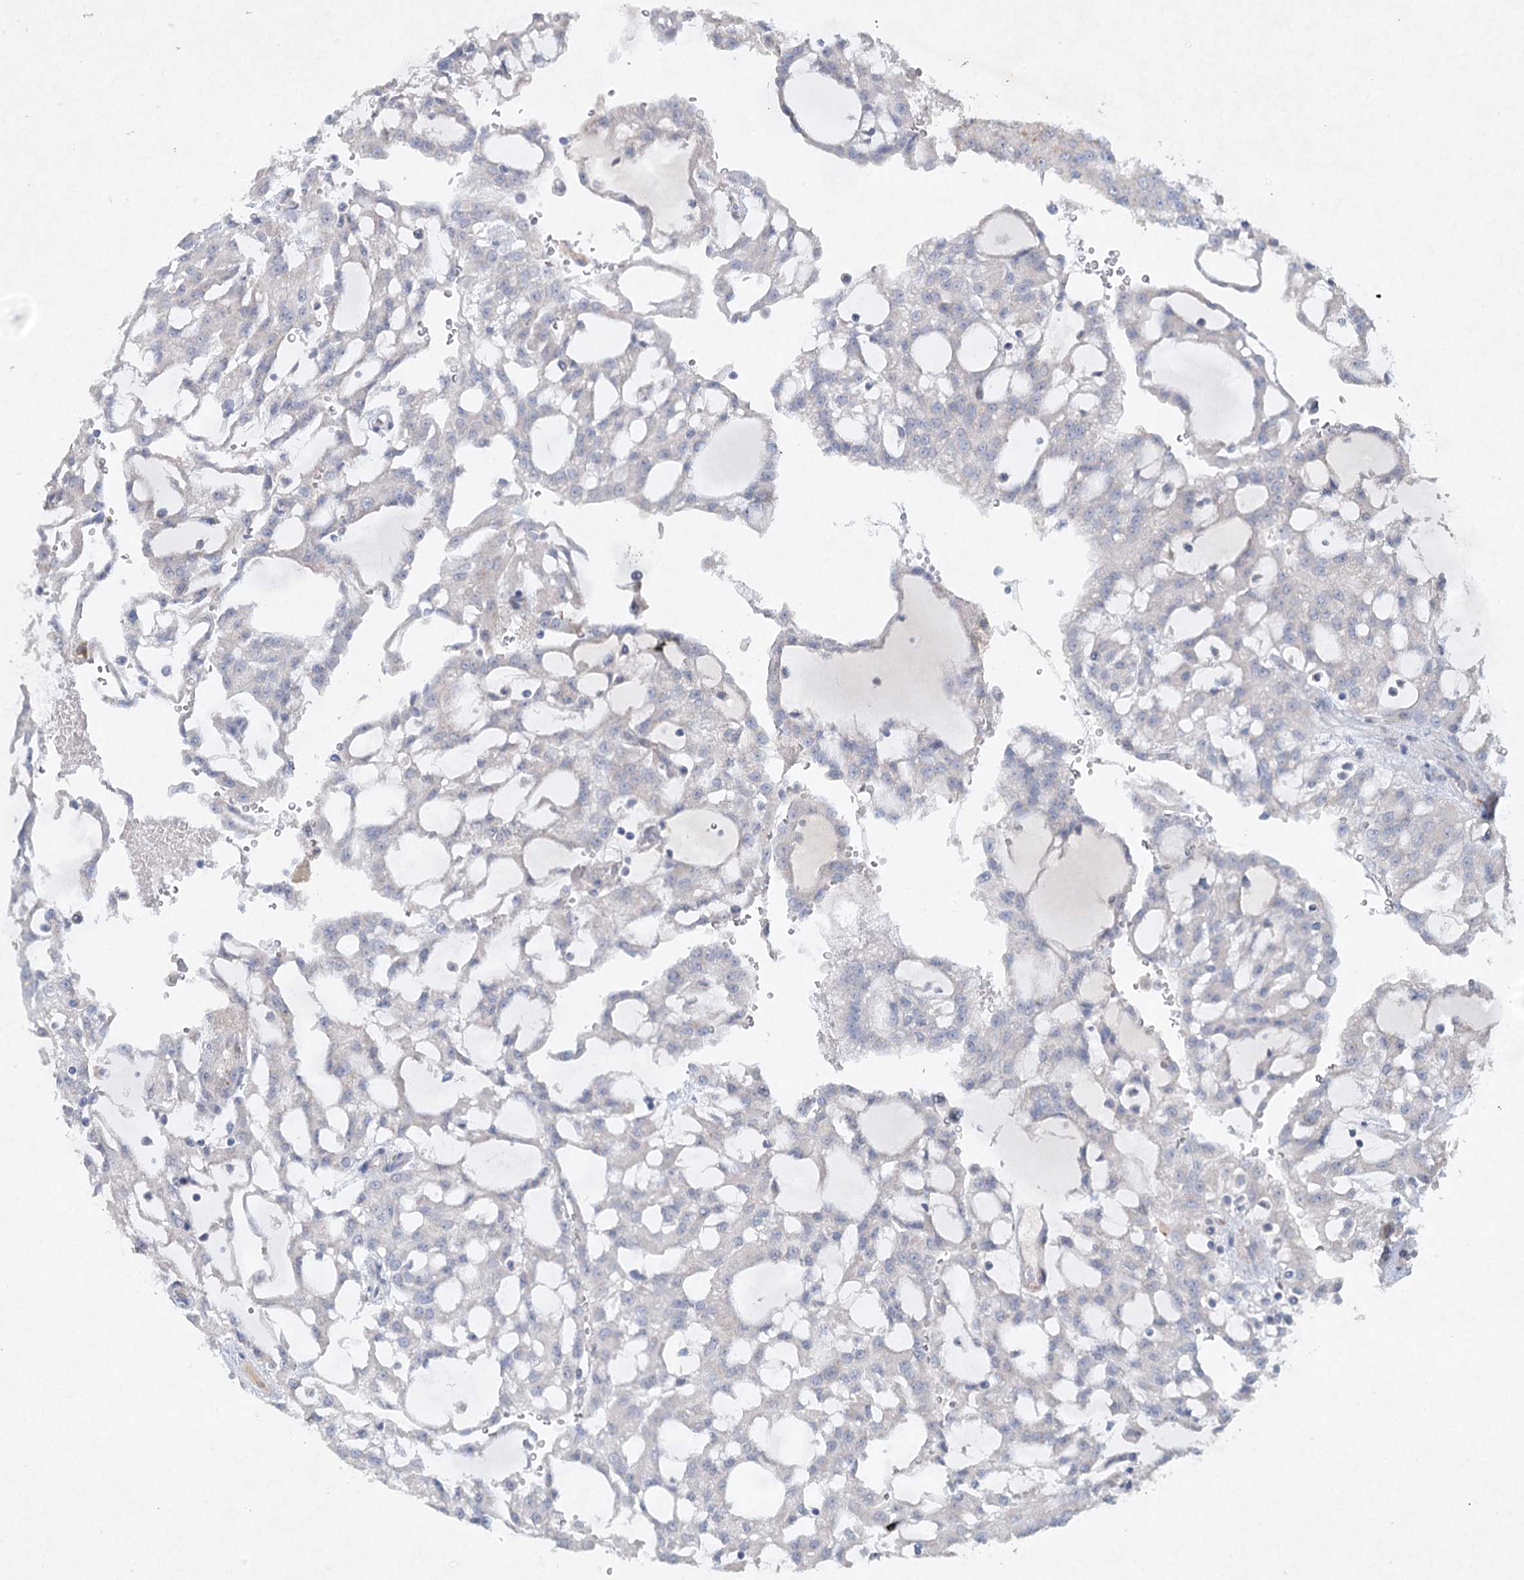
{"staining": {"intensity": "negative", "quantity": "none", "location": "none"}, "tissue": "renal cancer", "cell_type": "Tumor cells", "image_type": "cancer", "snomed": [{"axis": "morphology", "description": "Adenocarcinoma, NOS"}, {"axis": "topography", "description": "Kidney"}], "caption": "Histopathology image shows no protein positivity in tumor cells of renal adenocarcinoma tissue.", "gene": "RFX6", "patient": {"sex": "male", "age": 63}}